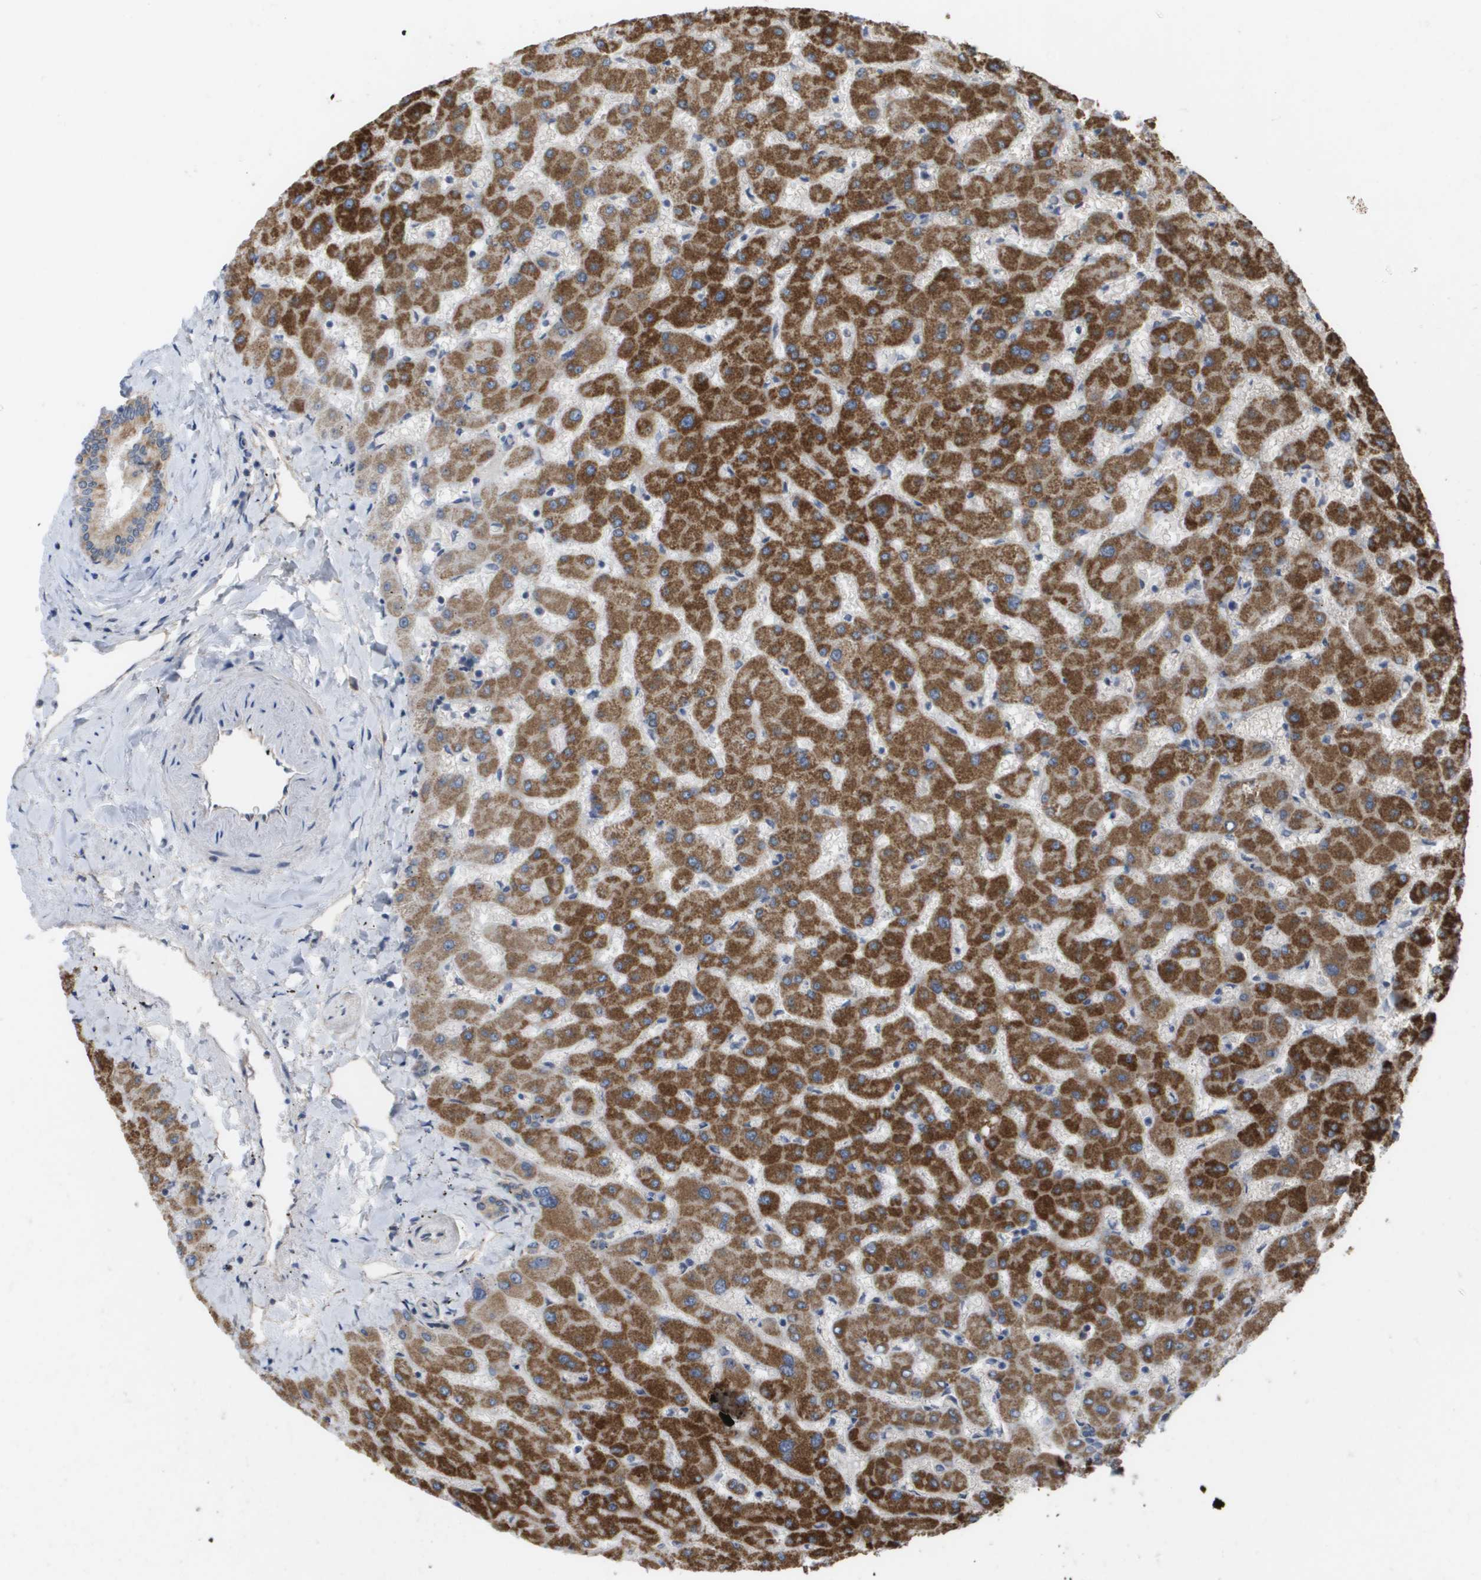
{"staining": {"intensity": "weak", "quantity": ">75%", "location": "cytoplasmic/membranous"}, "tissue": "liver", "cell_type": "Cholangiocytes", "image_type": "normal", "snomed": [{"axis": "morphology", "description": "Normal tissue, NOS"}, {"axis": "topography", "description": "Liver"}], "caption": "Immunohistochemistry (IHC) staining of normal liver, which demonstrates low levels of weak cytoplasmic/membranous staining in approximately >75% of cholangiocytes indicating weak cytoplasmic/membranous protein expression. The staining was performed using DAB (3,3'-diaminobenzidine) (brown) for protein detection and nuclei were counterstained in hematoxylin (blue).", "gene": "MTARC2", "patient": {"sex": "female", "age": 63}}